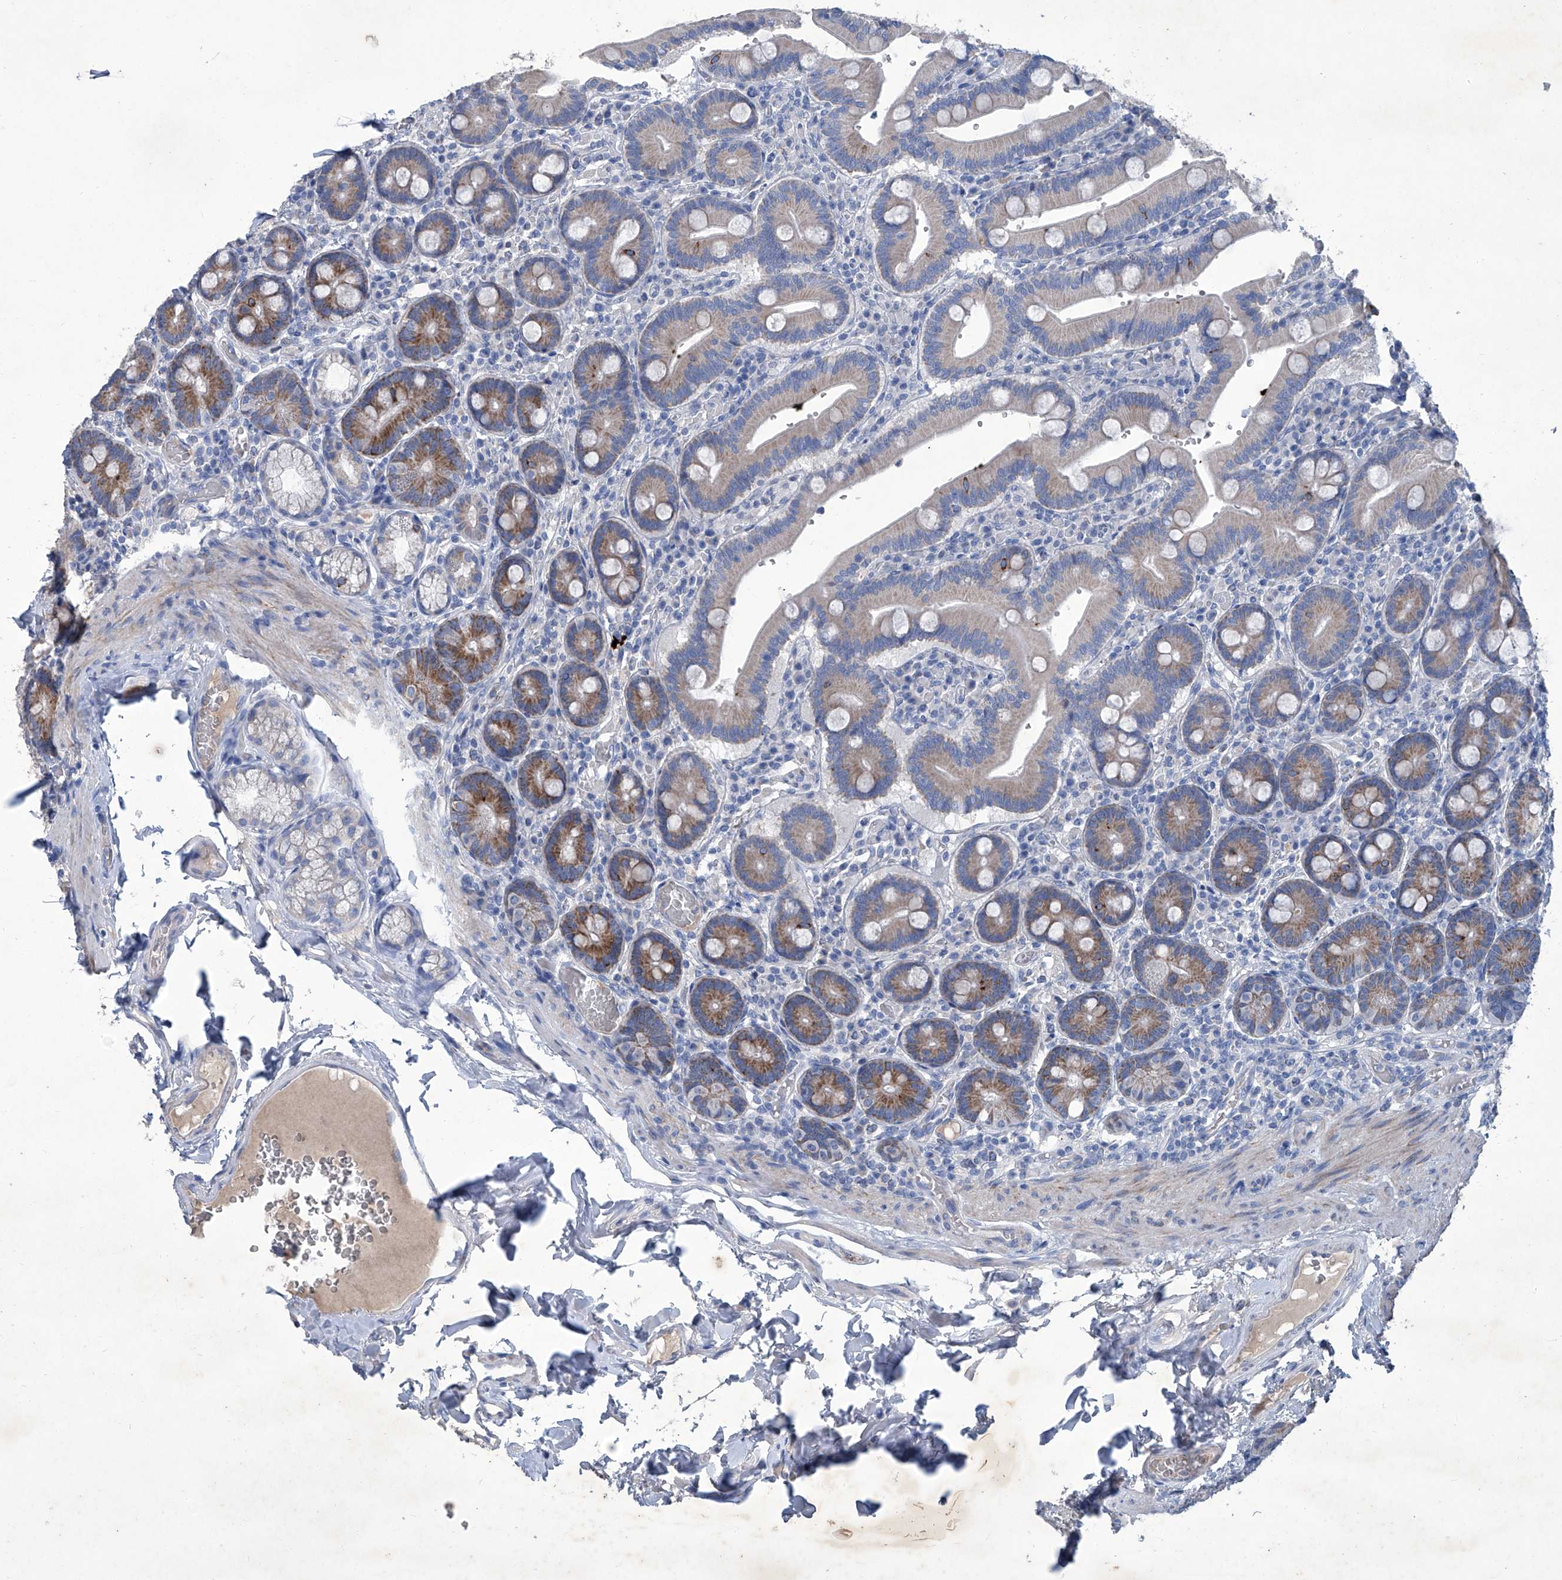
{"staining": {"intensity": "strong", "quantity": "25%-75%", "location": "cytoplasmic/membranous"}, "tissue": "duodenum", "cell_type": "Glandular cells", "image_type": "normal", "snomed": [{"axis": "morphology", "description": "Normal tissue, NOS"}, {"axis": "topography", "description": "Duodenum"}], "caption": "Immunohistochemistry histopathology image of normal human duodenum stained for a protein (brown), which demonstrates high levels of strong cytoplasmic/membranous staining in approximately 25%-75% of glandular cells.", "gene": "MTARC1", "patient": {"sex": "female", "age": 62}}